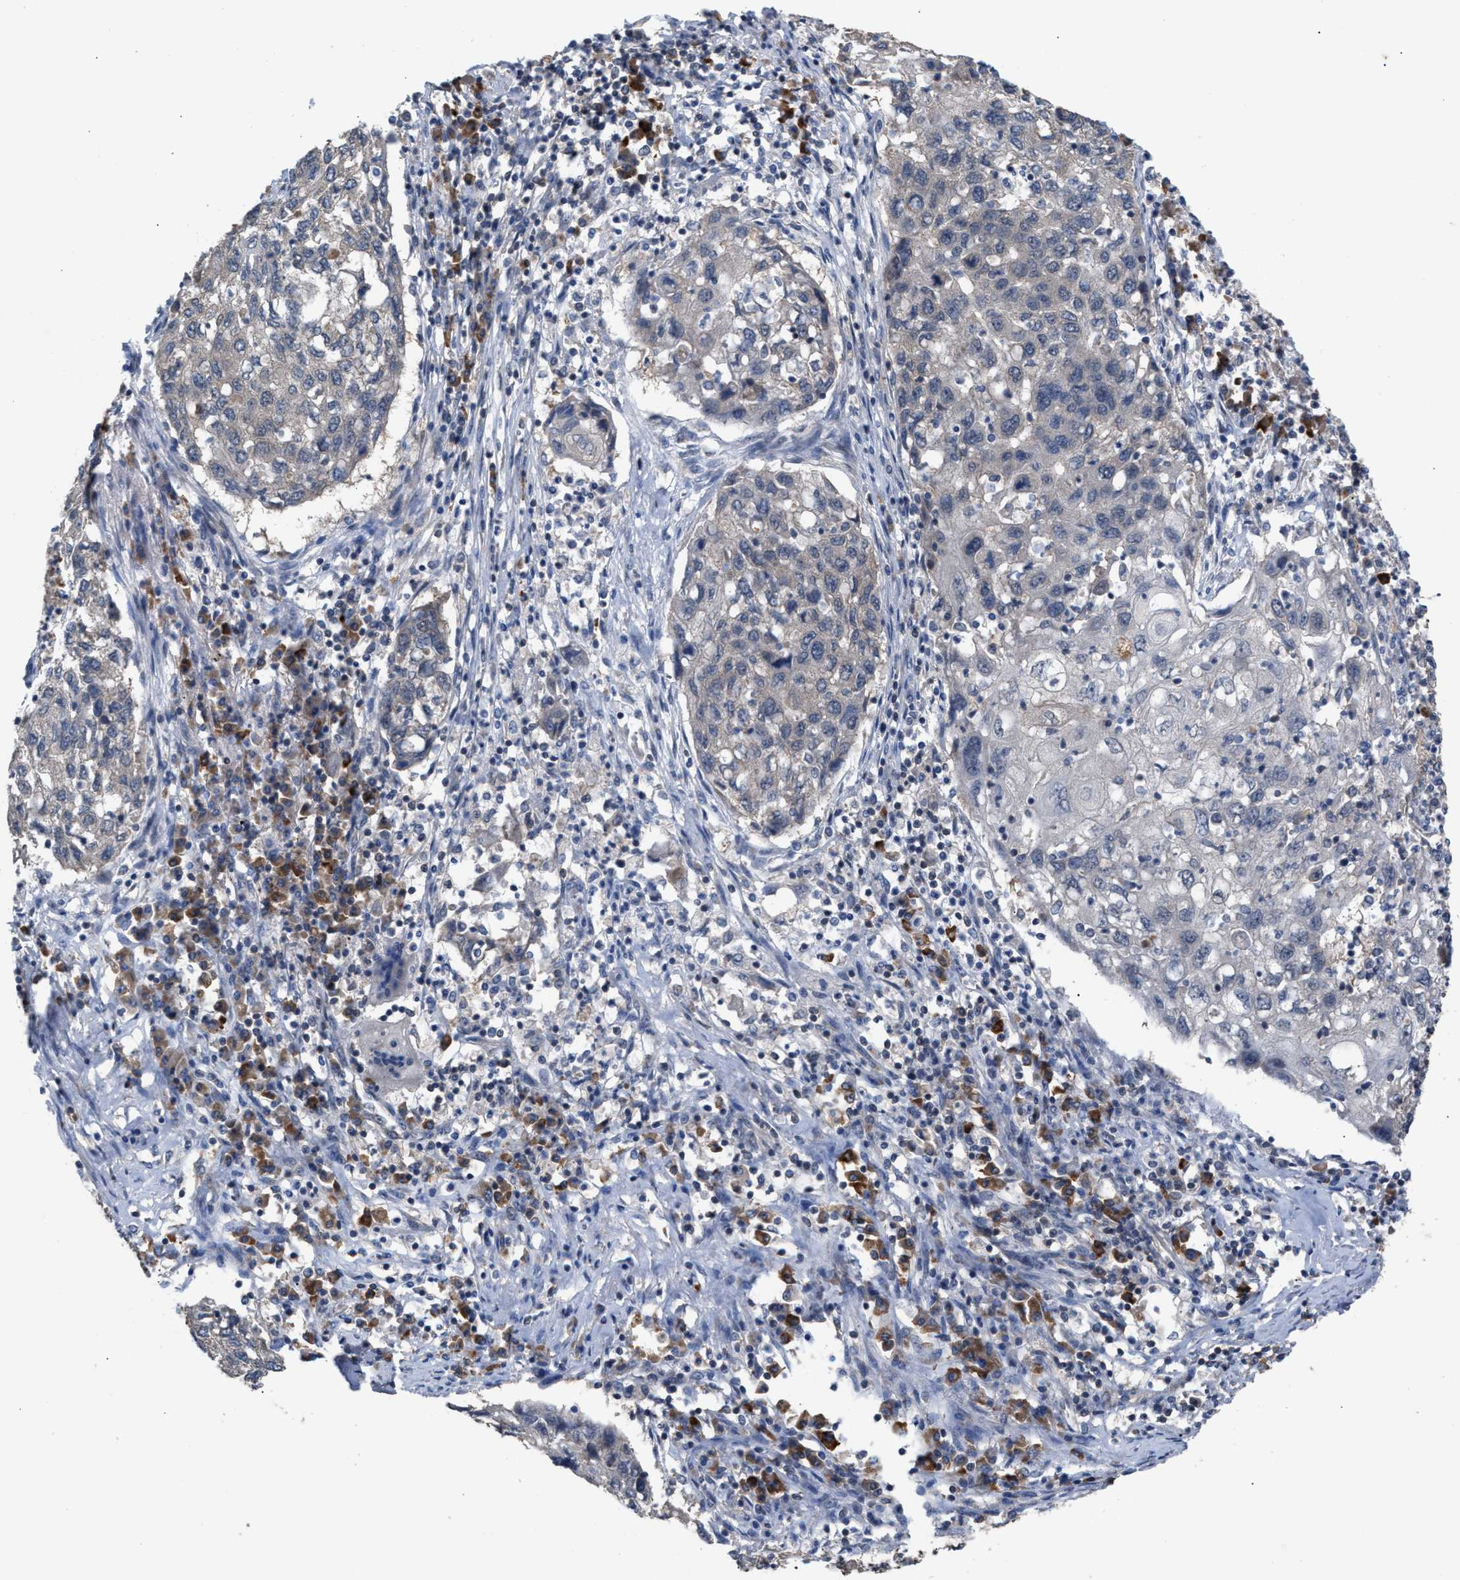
{"staining": {"intensity": "negative", "quantity": "none", "location": "none"}, "tissue": "lung cancer", "cell_type": "Tumor cells", "image_type": "cancer", "snomed": [{"axis": "morphology", "description": "Squamous cell carcinoma, NOS"}, {"axis": "topography", "description": "Lung"}], "caption": "A histopathology image of lung cancer stained for a protein exhibits no brown staining in tumor cells.", "gene": "C9orf78", "patient": {"sex": "female", "age": 63}}